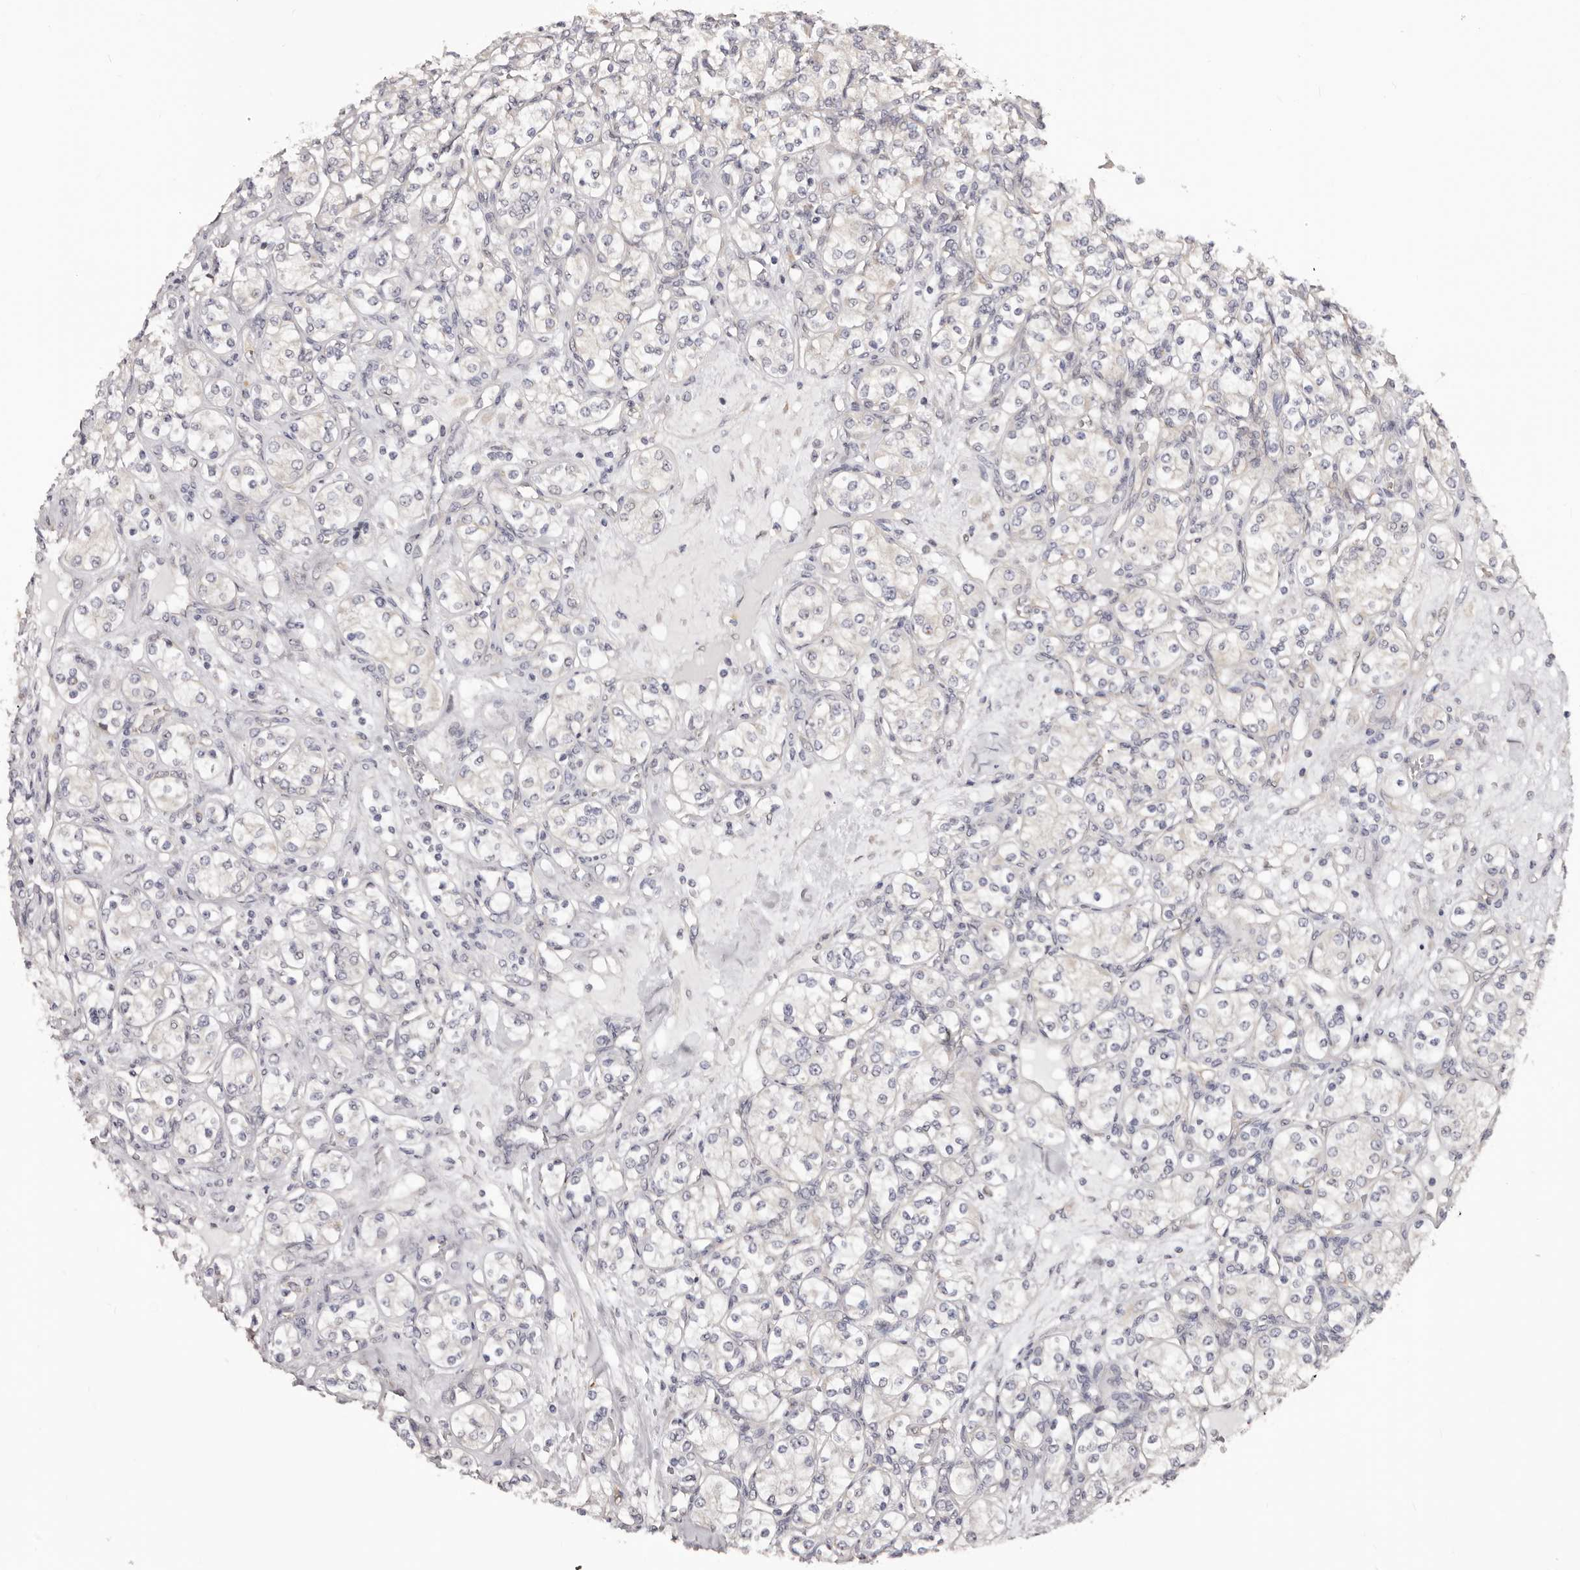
{"staining": {"intensity": "negative", "quantity": "none", "location": "none"}, "tissue": "renal cancer", "cell_type": "Tumor cells", "image_type": "cancer", "snomed": [{"axis": "morphology", "description": "Adenocarcinoma, NOS"}, {"axis": "topography", "description": "Kidney"}], "caption": "This is an IHC histopathology image of renal cancer (adenocarcinoma). There is no positivity in tumor cells.", "gene": "NOL12", "patient": {"sex": "male", "age": 77}}